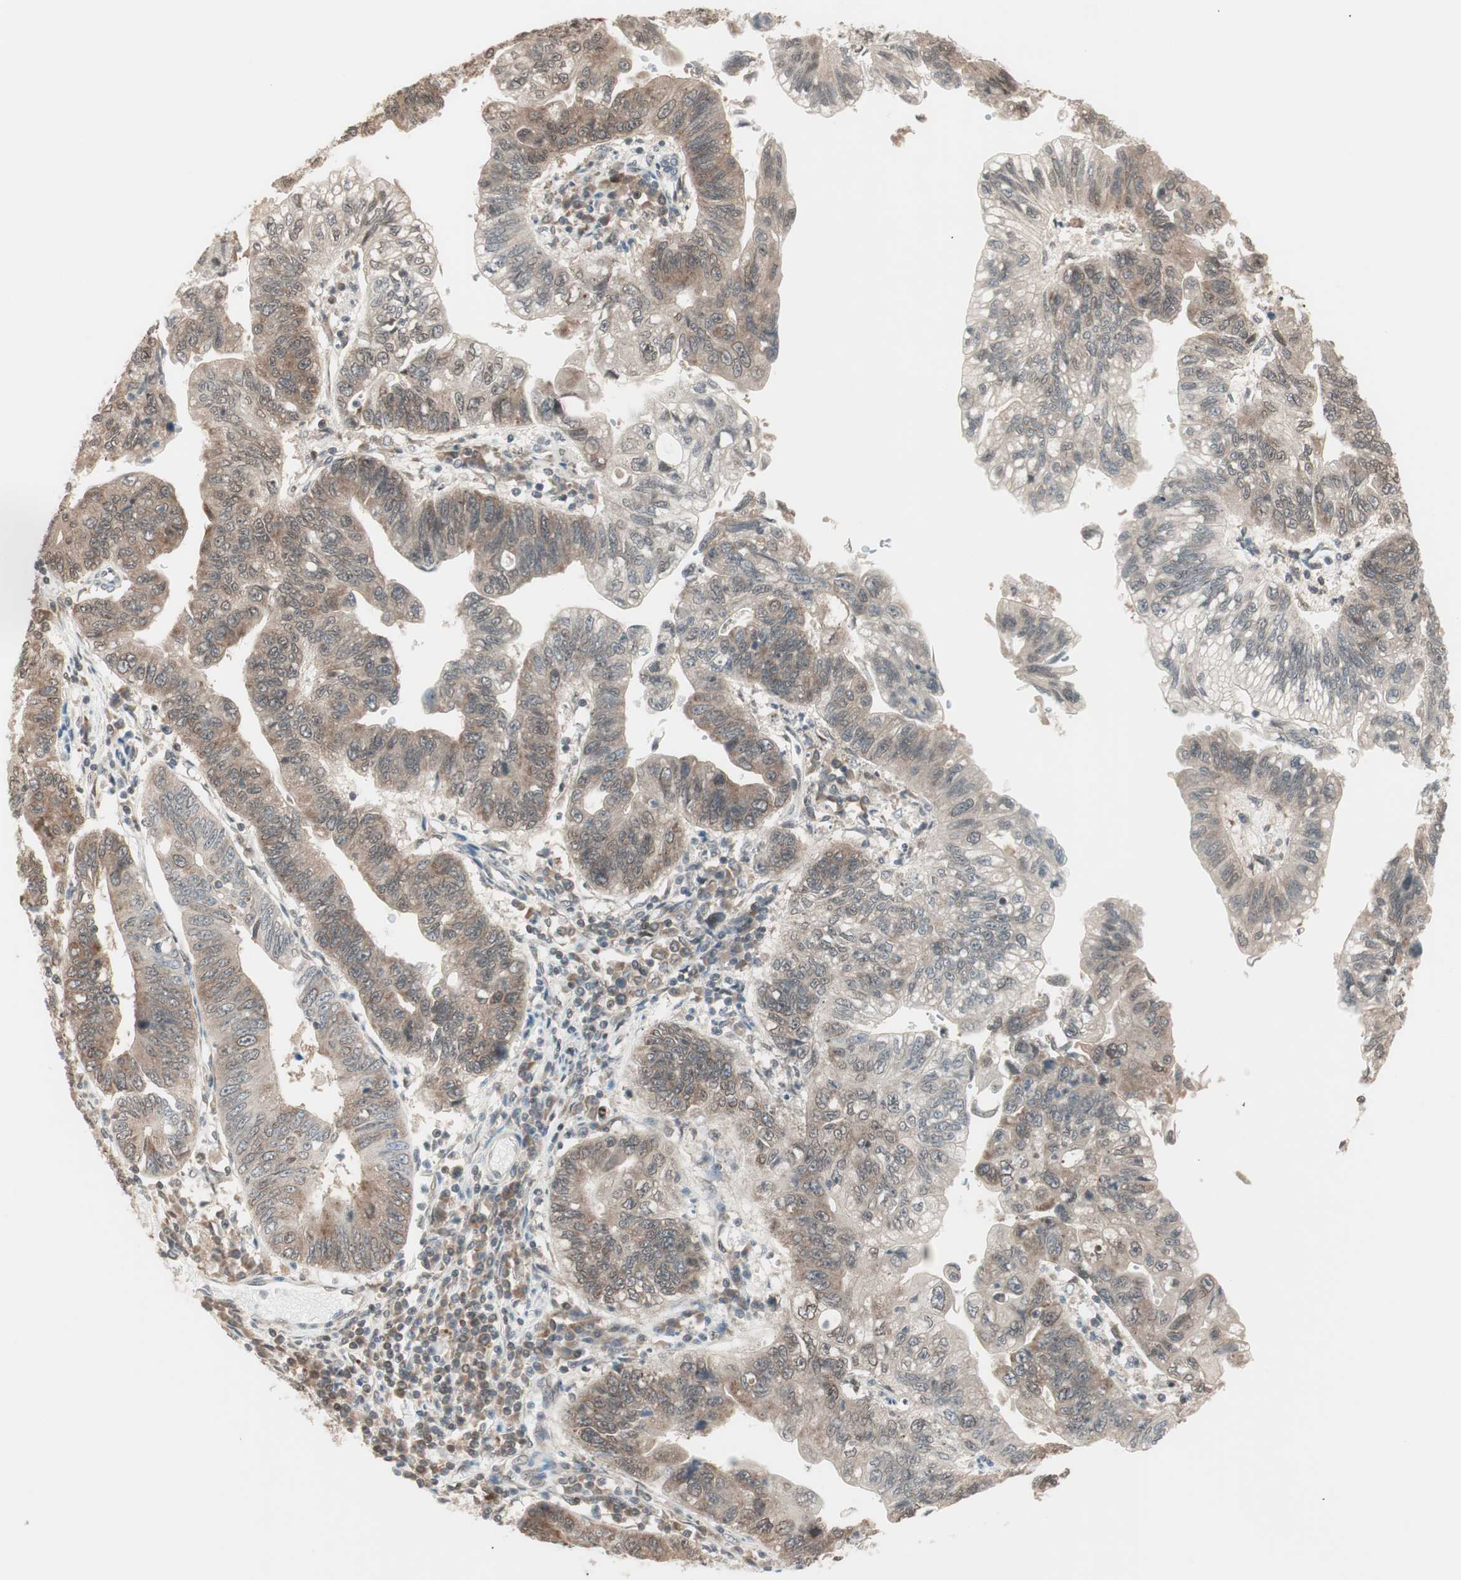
{"staining": {"intensity": "moderate", "quantity": ">75%", "location": "cytoplasmic/membranous"}, "tissue": "stomach cancer", "cell_type": "Tumor cells", "image_type": "cancer", "snomed": [{"axis": "morphology", "description": "Adenocarcinoma, NOS"}, {"axis": "topography", "description": "Stomach"}], "caption": "Brown immunohistochemical staining in stomach cancer (adenocarcinoma) displays moderate cytoplasmic/membranous staining in approximately >75% of tumor cells.", "gene": "UBE2I", "patient": {"sex": "male", "age": 59}}